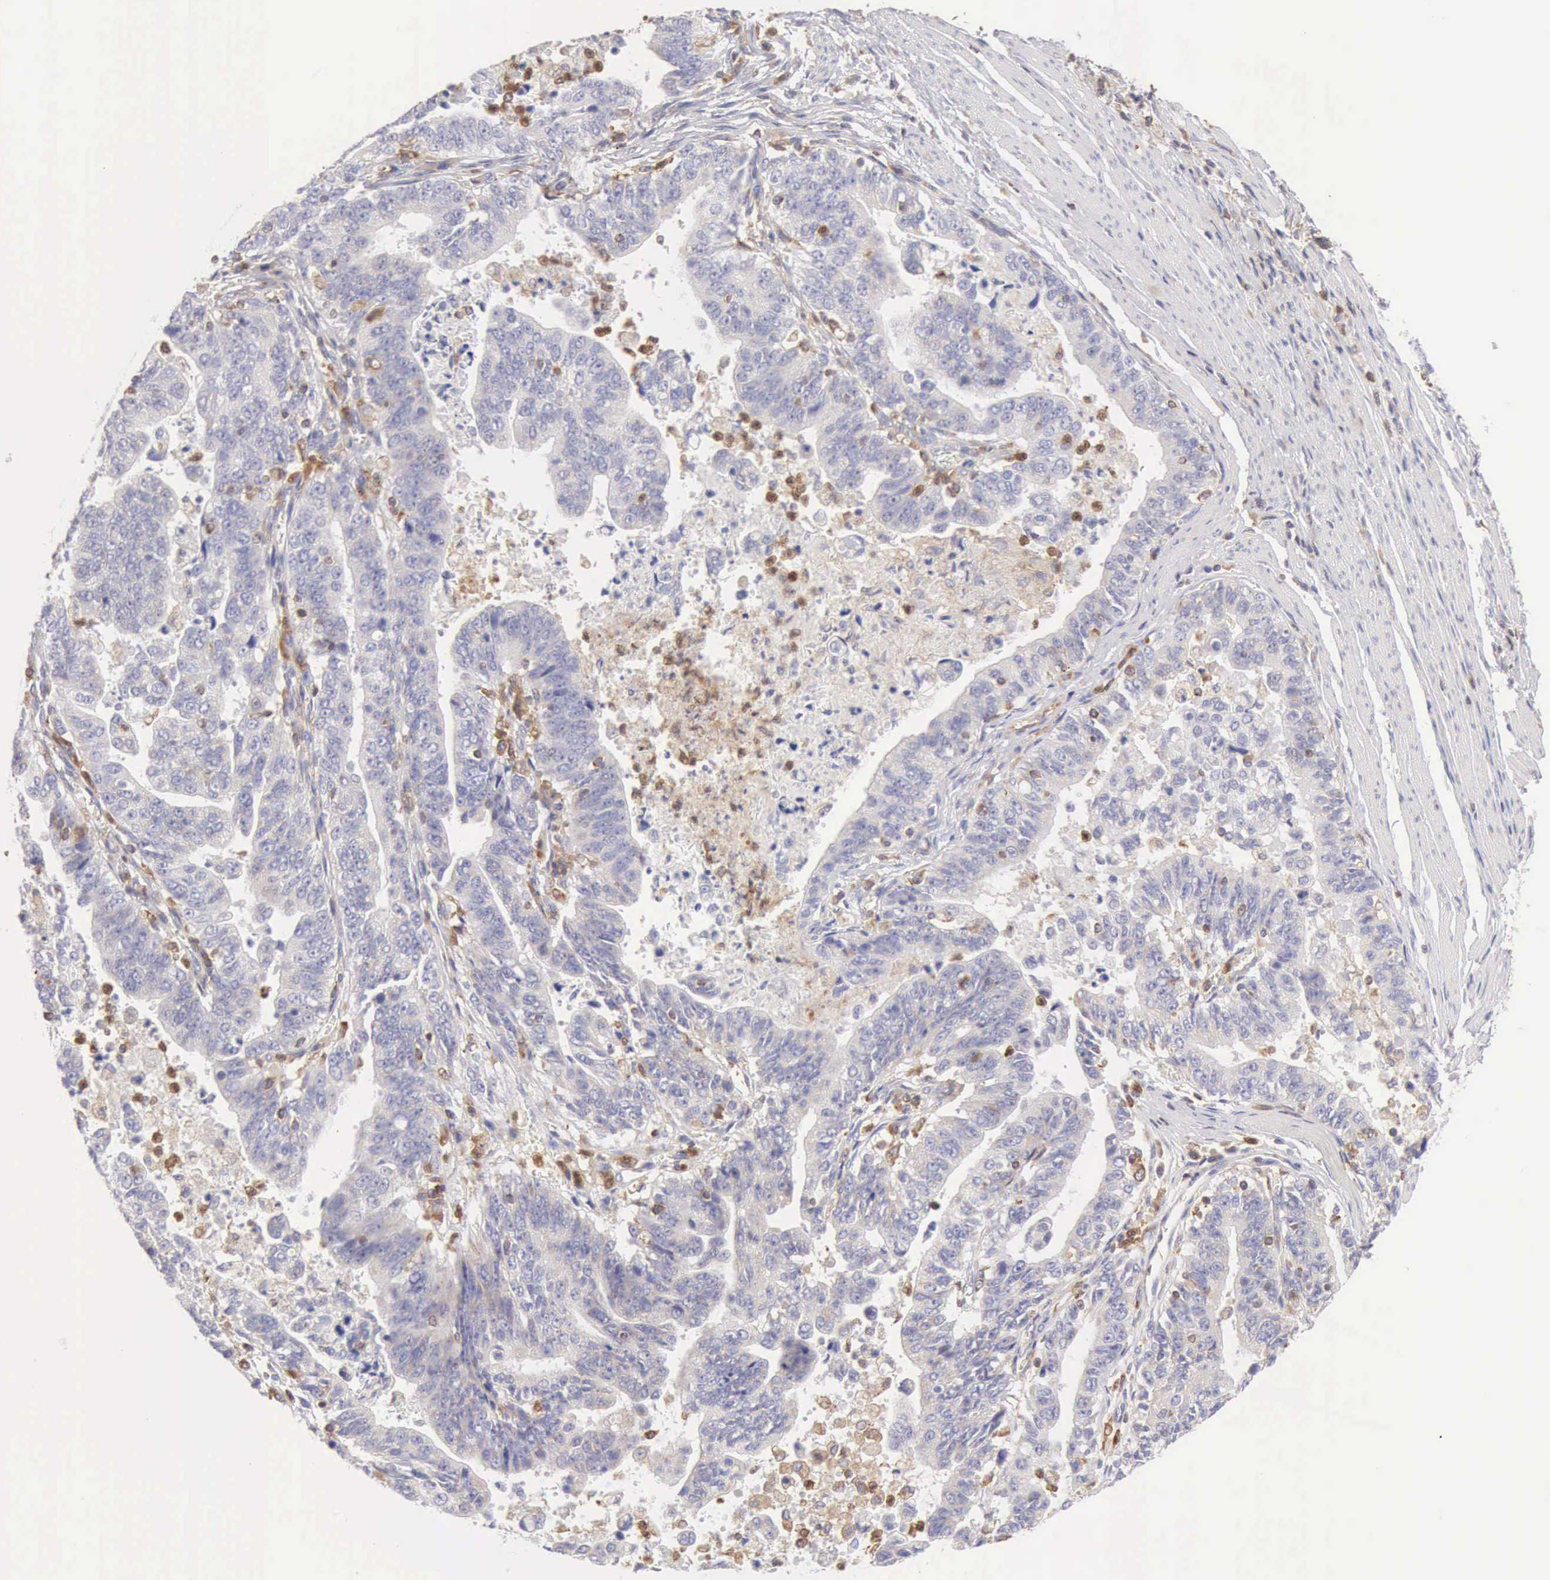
{"staining": {"intensity": "negative", "quantity": "none", "location": "none"}, "tissue": "stomach cancer", "cell_type": "Tumor cells", "image_type": "cancer", "snomed": [{"axis": "morphology", "description": "Adenocarcinoma, NOS"}, {"axis": "topography", "description": "Stomach, upper"}], "caption": "Adenocarcinoma (stomach) stained for a protein using IHC displays no positivity tumor cells.", "gene": "ARHGAP4", "patient": {"sex": "female", "age": 50}}